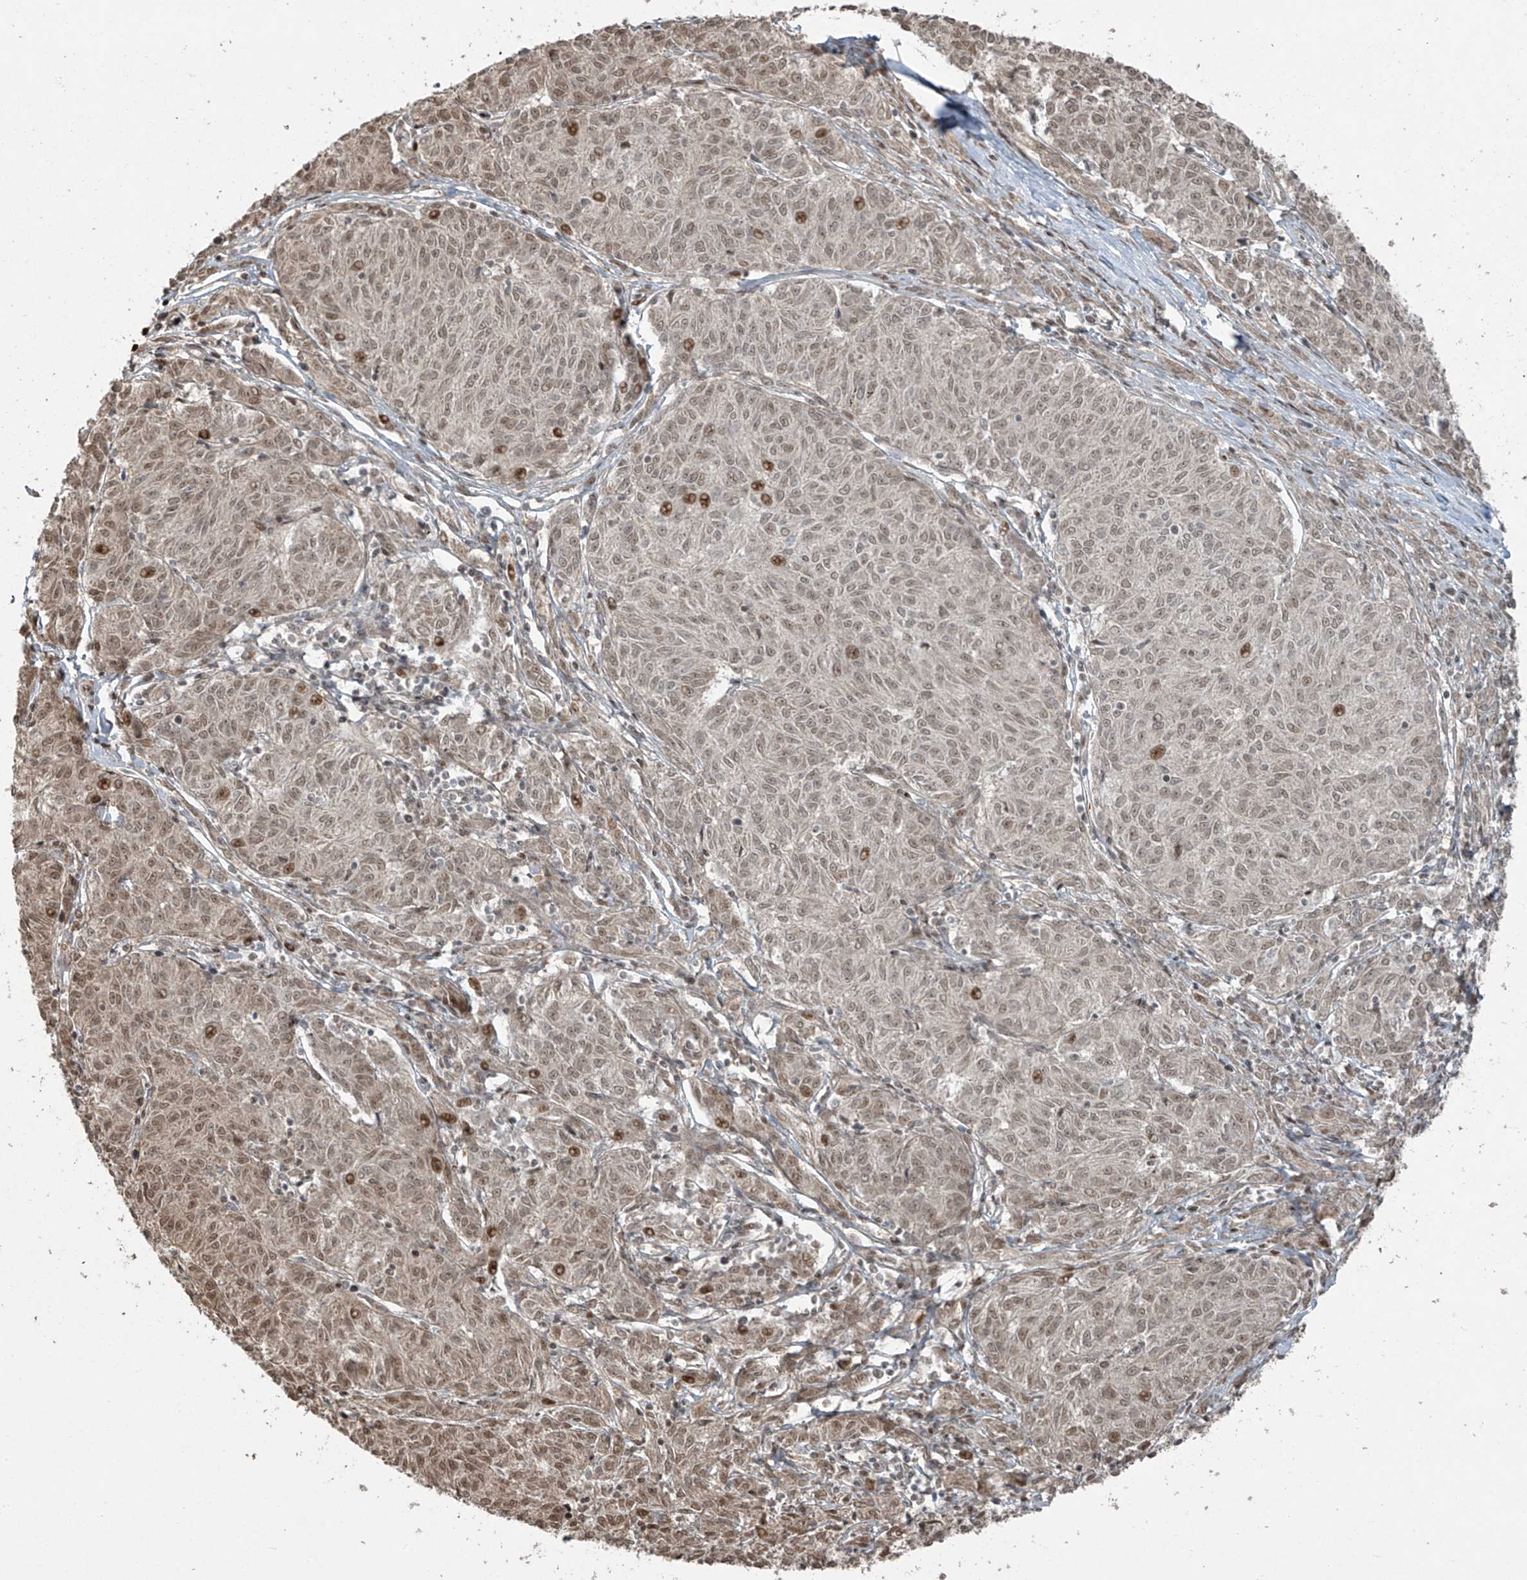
{"staining": {"intensity": "moderate", "quantity": "25%-75%", "location": "nuclear"}, "tissue": "melanoma", "cell_type": "Tumor cells", "image_type": "cancer", "snomed": [{"axis": "morphology", "description": "Malignant melanoma, NOS"}, {"axis": "topography", "description": "Skin"}], "caption": "DAB immunohistochemical staining of human malignant melanoma displays moderate nuclear protein positivity in about 25%-75% of tumor cells.", "gene": "TTC22", "patient": {"sex": "female", "age": 72}}